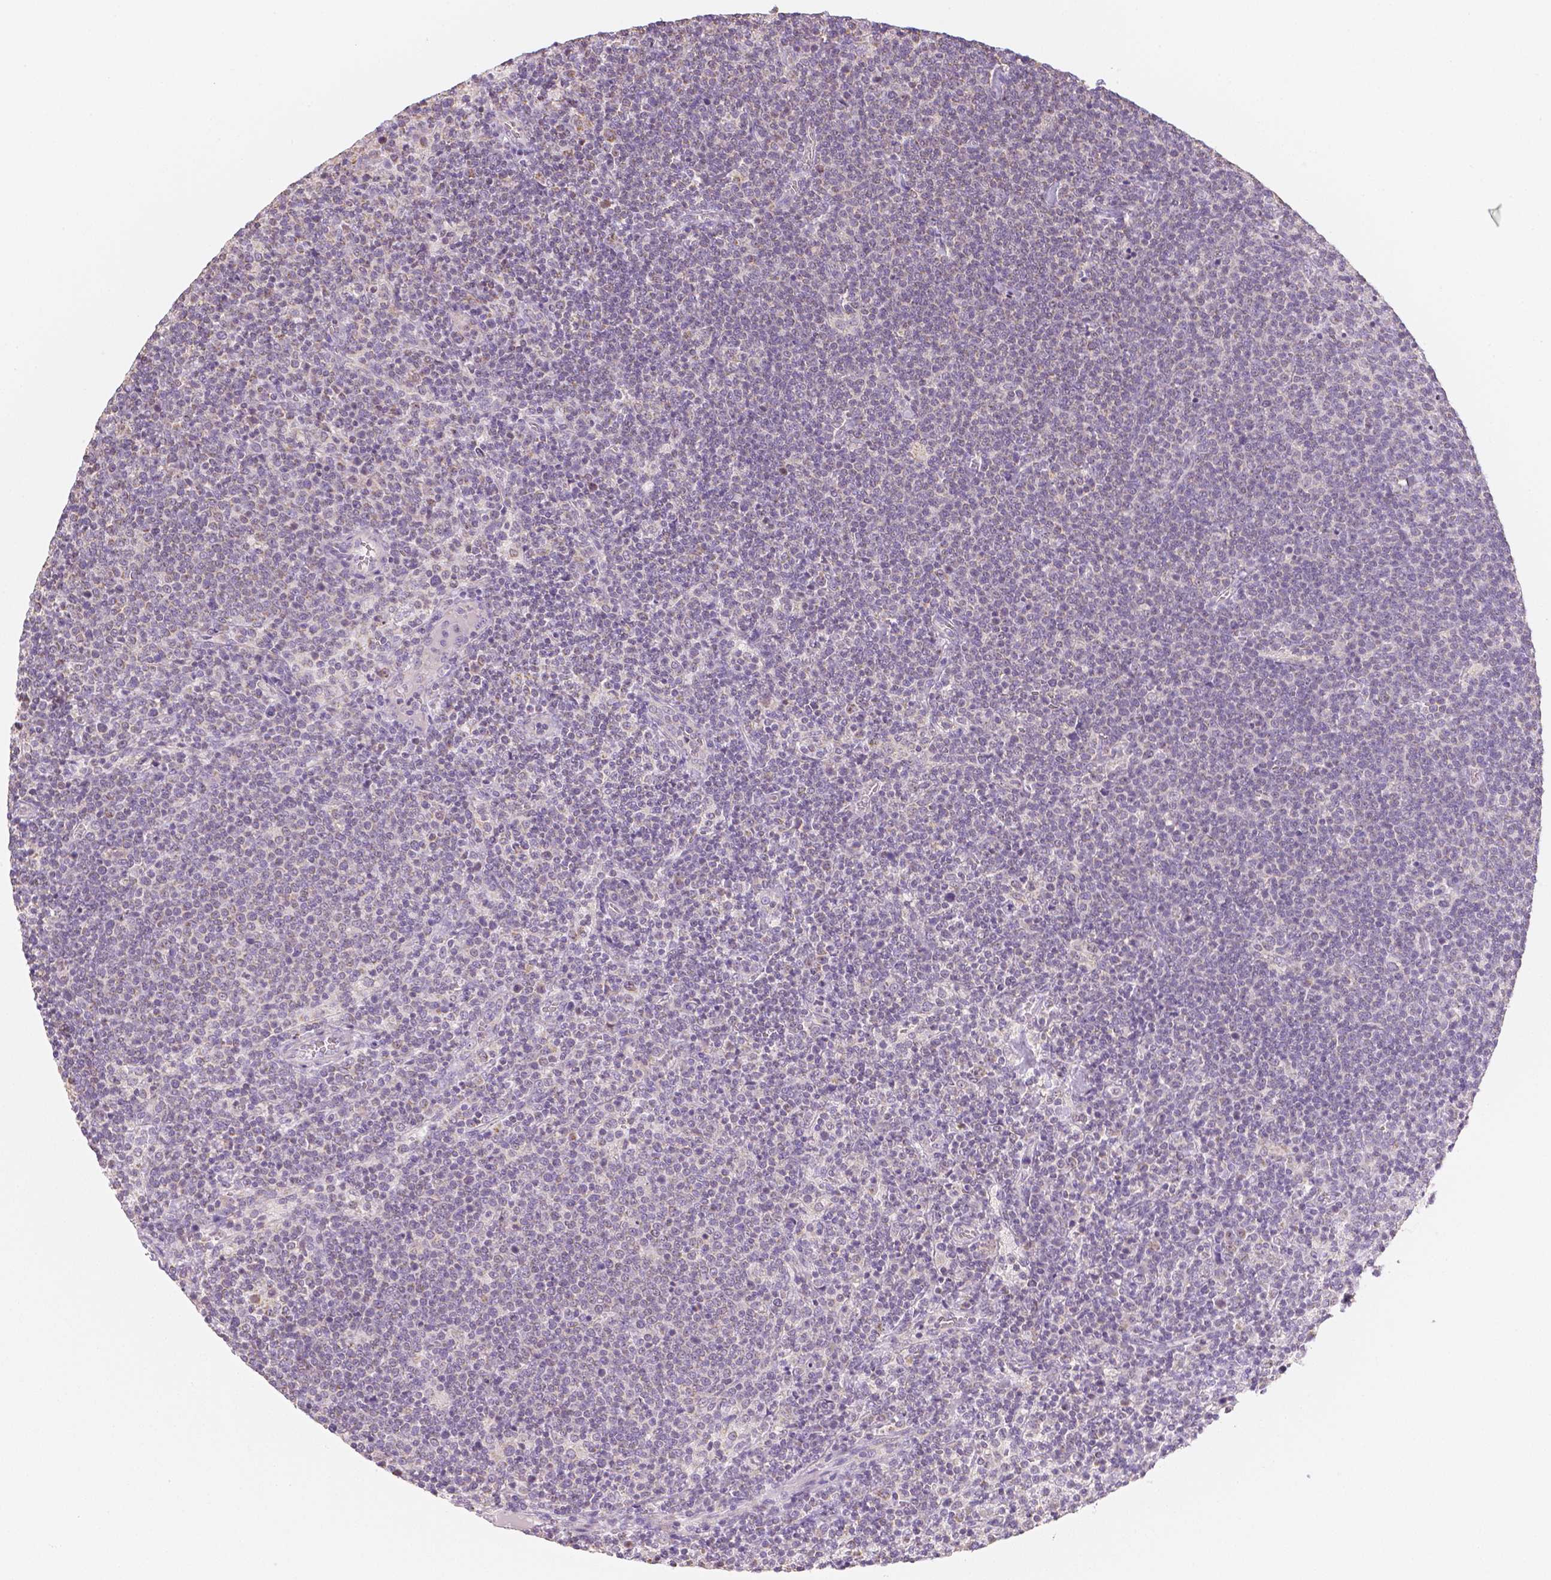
{"staining": {"intensity": "negative", "quantity": "none", "location": "none"}, "tissue": "lymphoma", "cell_type": "Tumor cells", "image_type": "cancer", "snomed": [{"axis": "morphology", "description": "Malignant lymphoma, non-Hodgkin's type, High grade"}, {"axis": "topography", "description": "Lymph node"}], "caption": "A micrograph of human lymphoma is negative for staining in tumor cells. (Brightfield microscopy of DAB IHC at high magnification).", "gene": "NVL", "patient": {"sex": "male", "age": 61}}